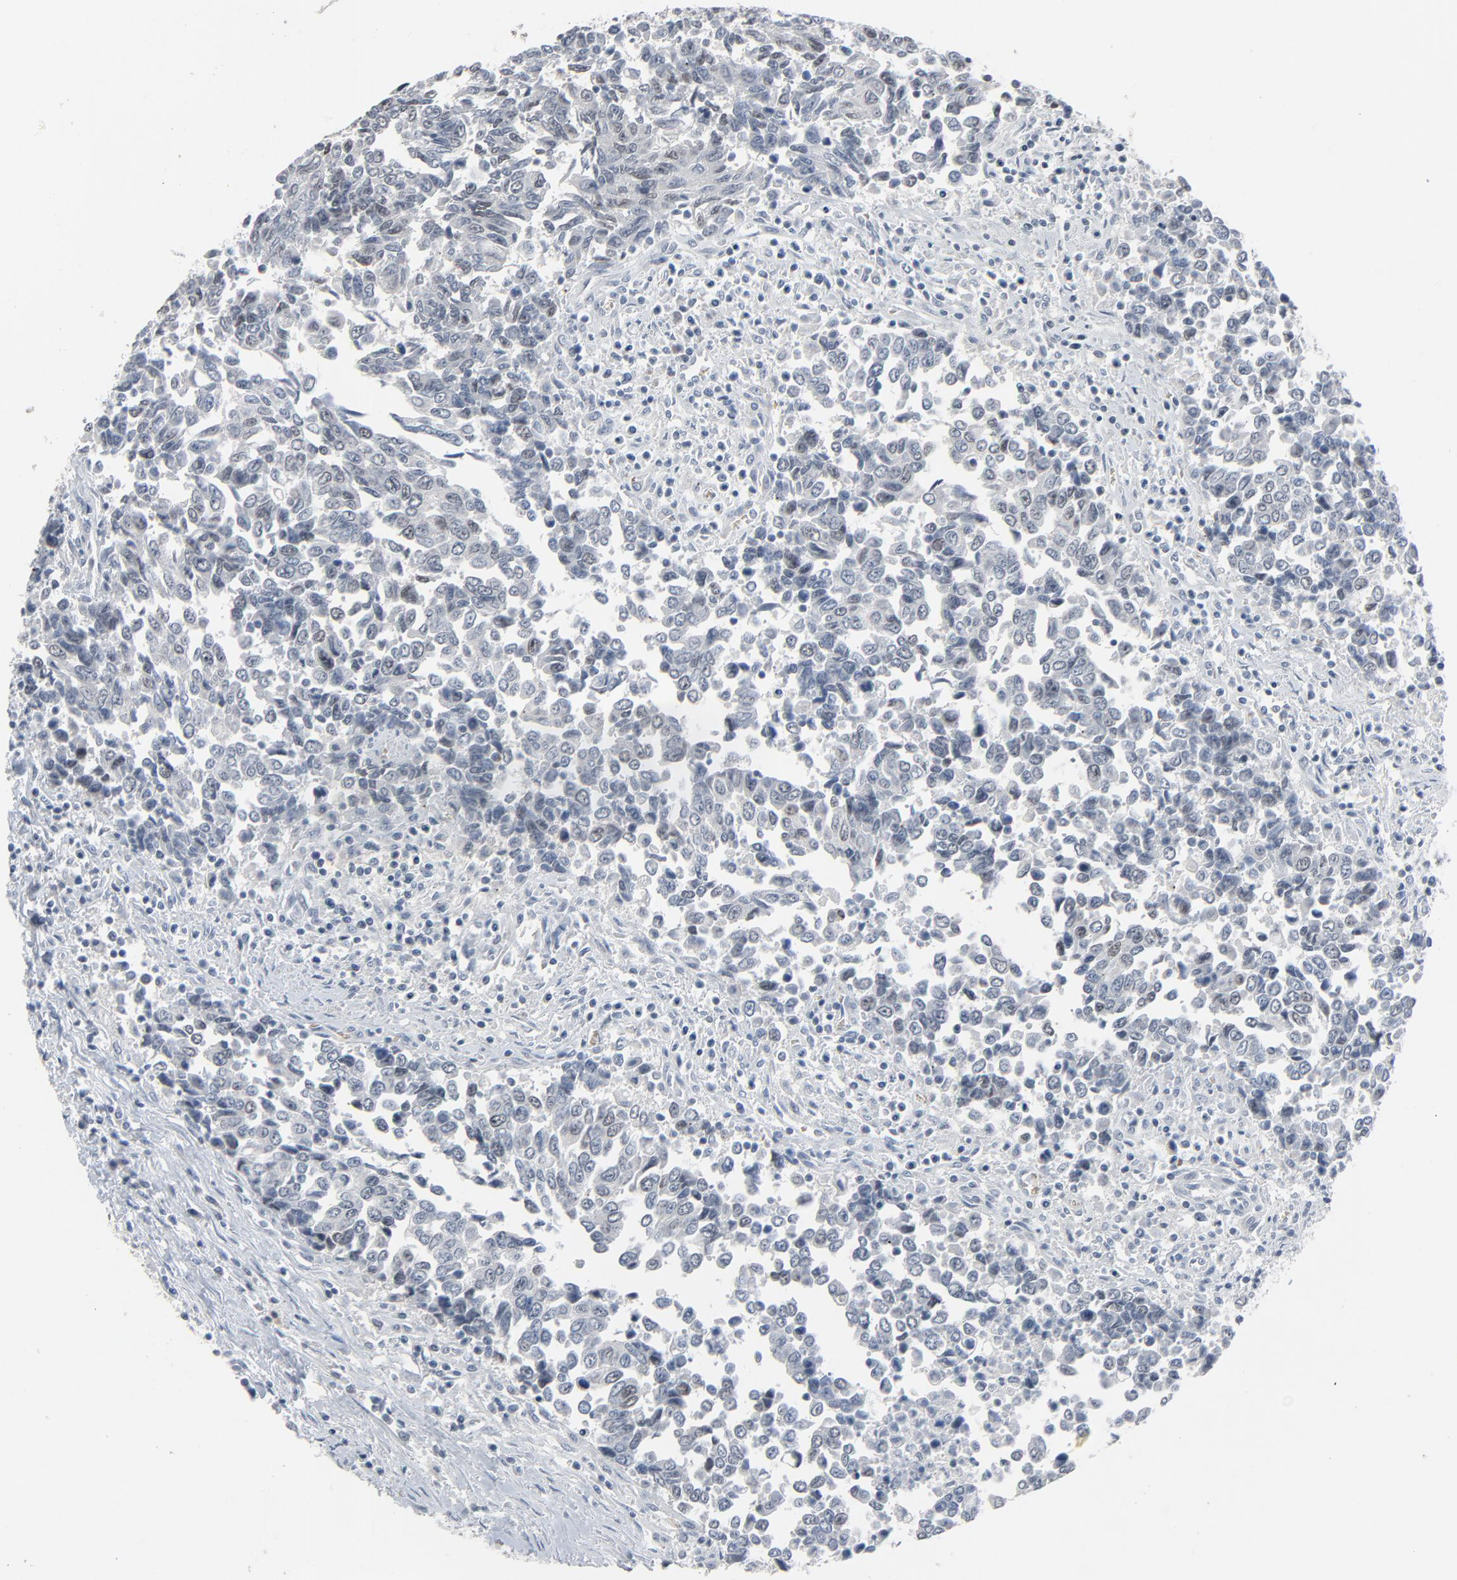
{"staining": {"intensity": "negative", "quantity": "none", "location": "none"}, "tissue": "urothelial cancer", "cell_type": "Tumor cells", "image_type": "cancer", "snomed": [{"axis": "morphology", "description": "Urothelial carcinoma, High grade"}, {"axis": "topography", "description": "Urinary bladder"}], "caption": "Micrograph shows no significant protein expression in tumor cells of urothelial cancer.", "gene": "SAGE1", "patient": {"sex": "male", "age": 86}}